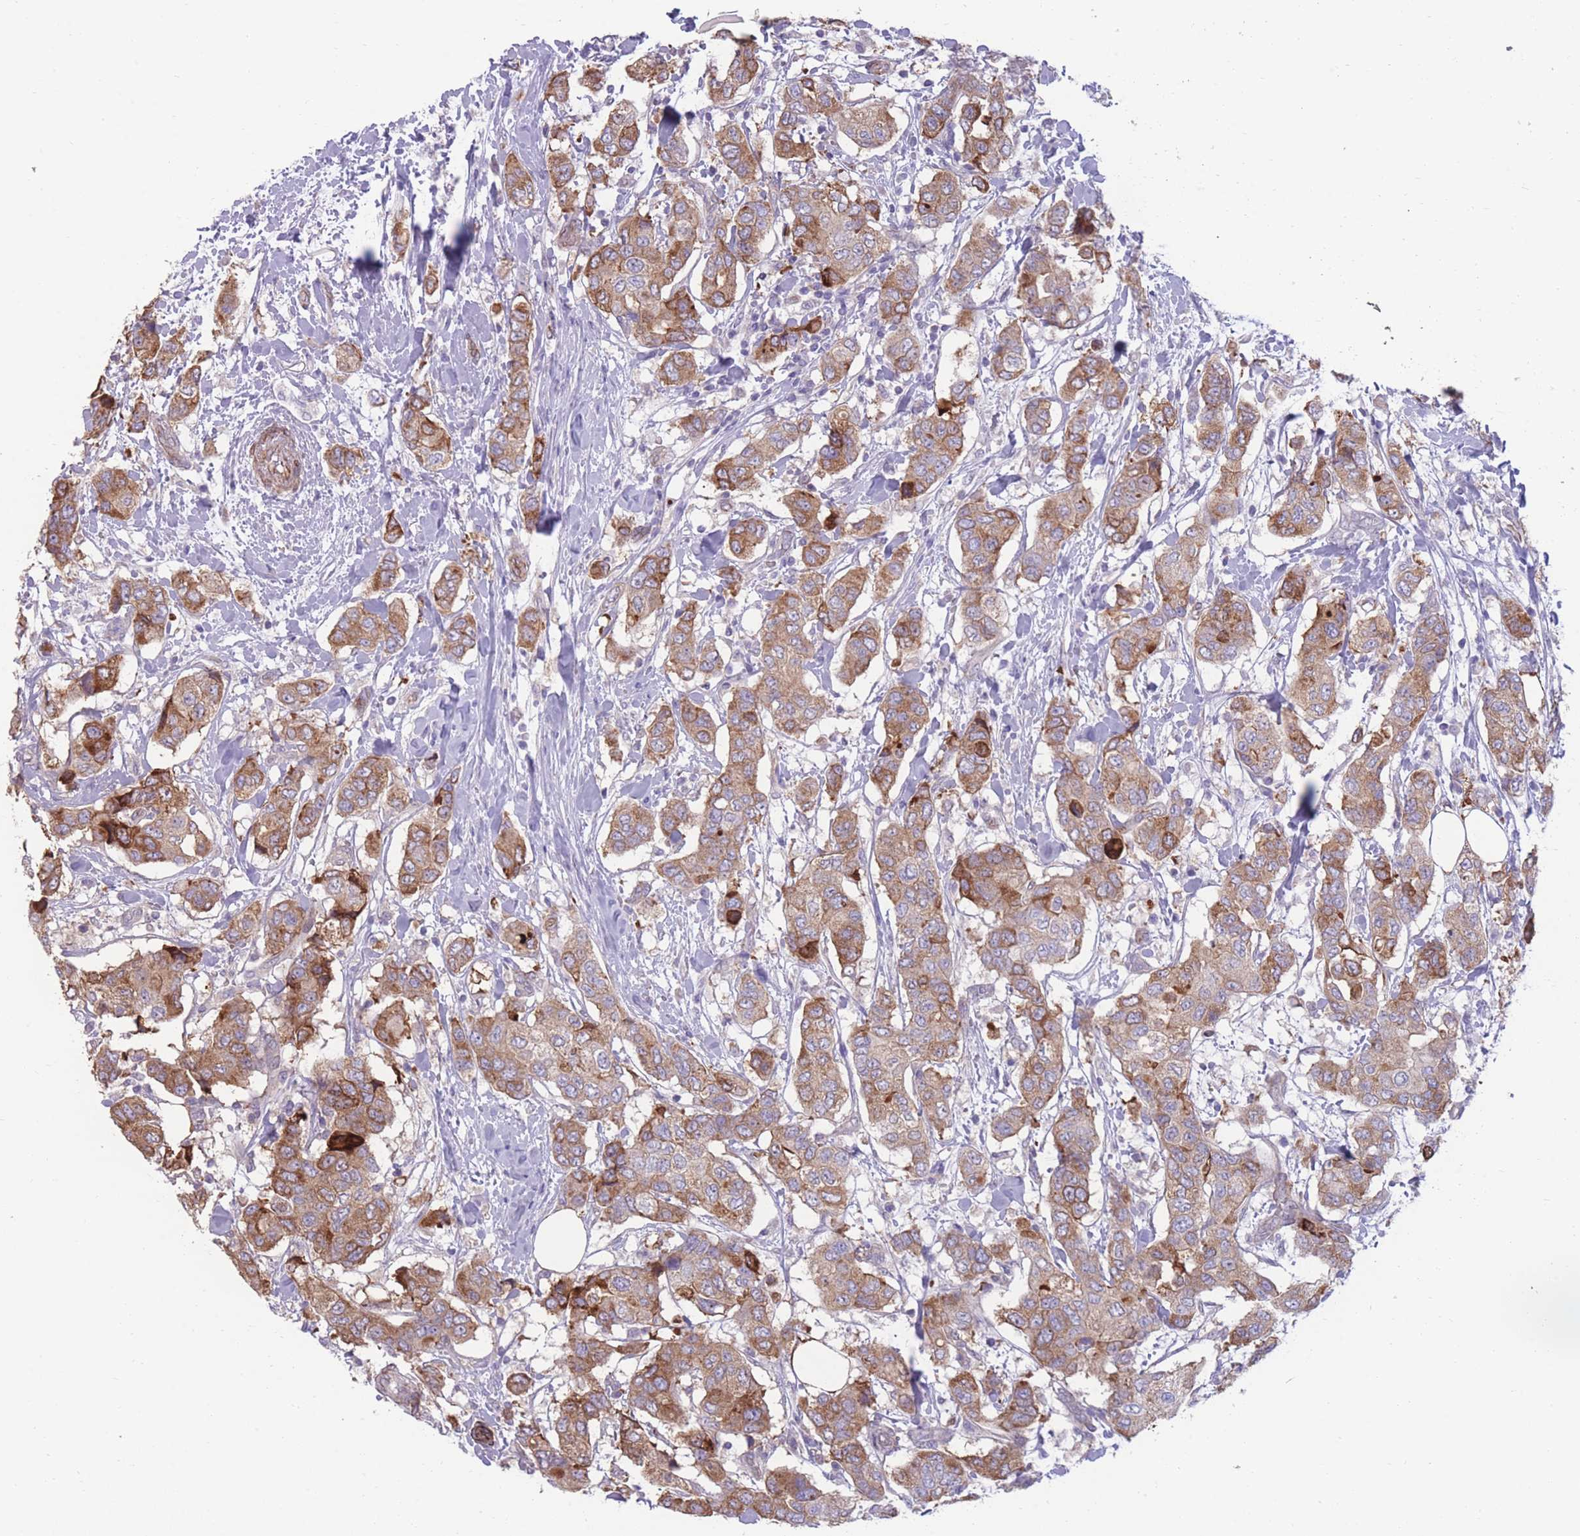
{"staining": {"intensity": "moderate", "quantity": ">75%", "location": "cytoplasmic/membranous"}, "tissue": "breast cancer", "cell_type": "Tumor cells", "image_type": "cancer", "snomed": [{"axis": "morphology", "description": "Lobular carcinoma"}, {"axis": "topography", "description": "Breast"}], "caption": "IHC histopathology image of neoplastic tissue: human breast cancer (lobular carcinoma) stained using IHC exhibits medium levels of moderate protein expression localized specifically in the cytoplasmic/membranous of tumor cells, appearing as a cytoplasmic/membranous brown color.", "gene": "RGS11", "patient": {"sex": "female", "age": 51}}